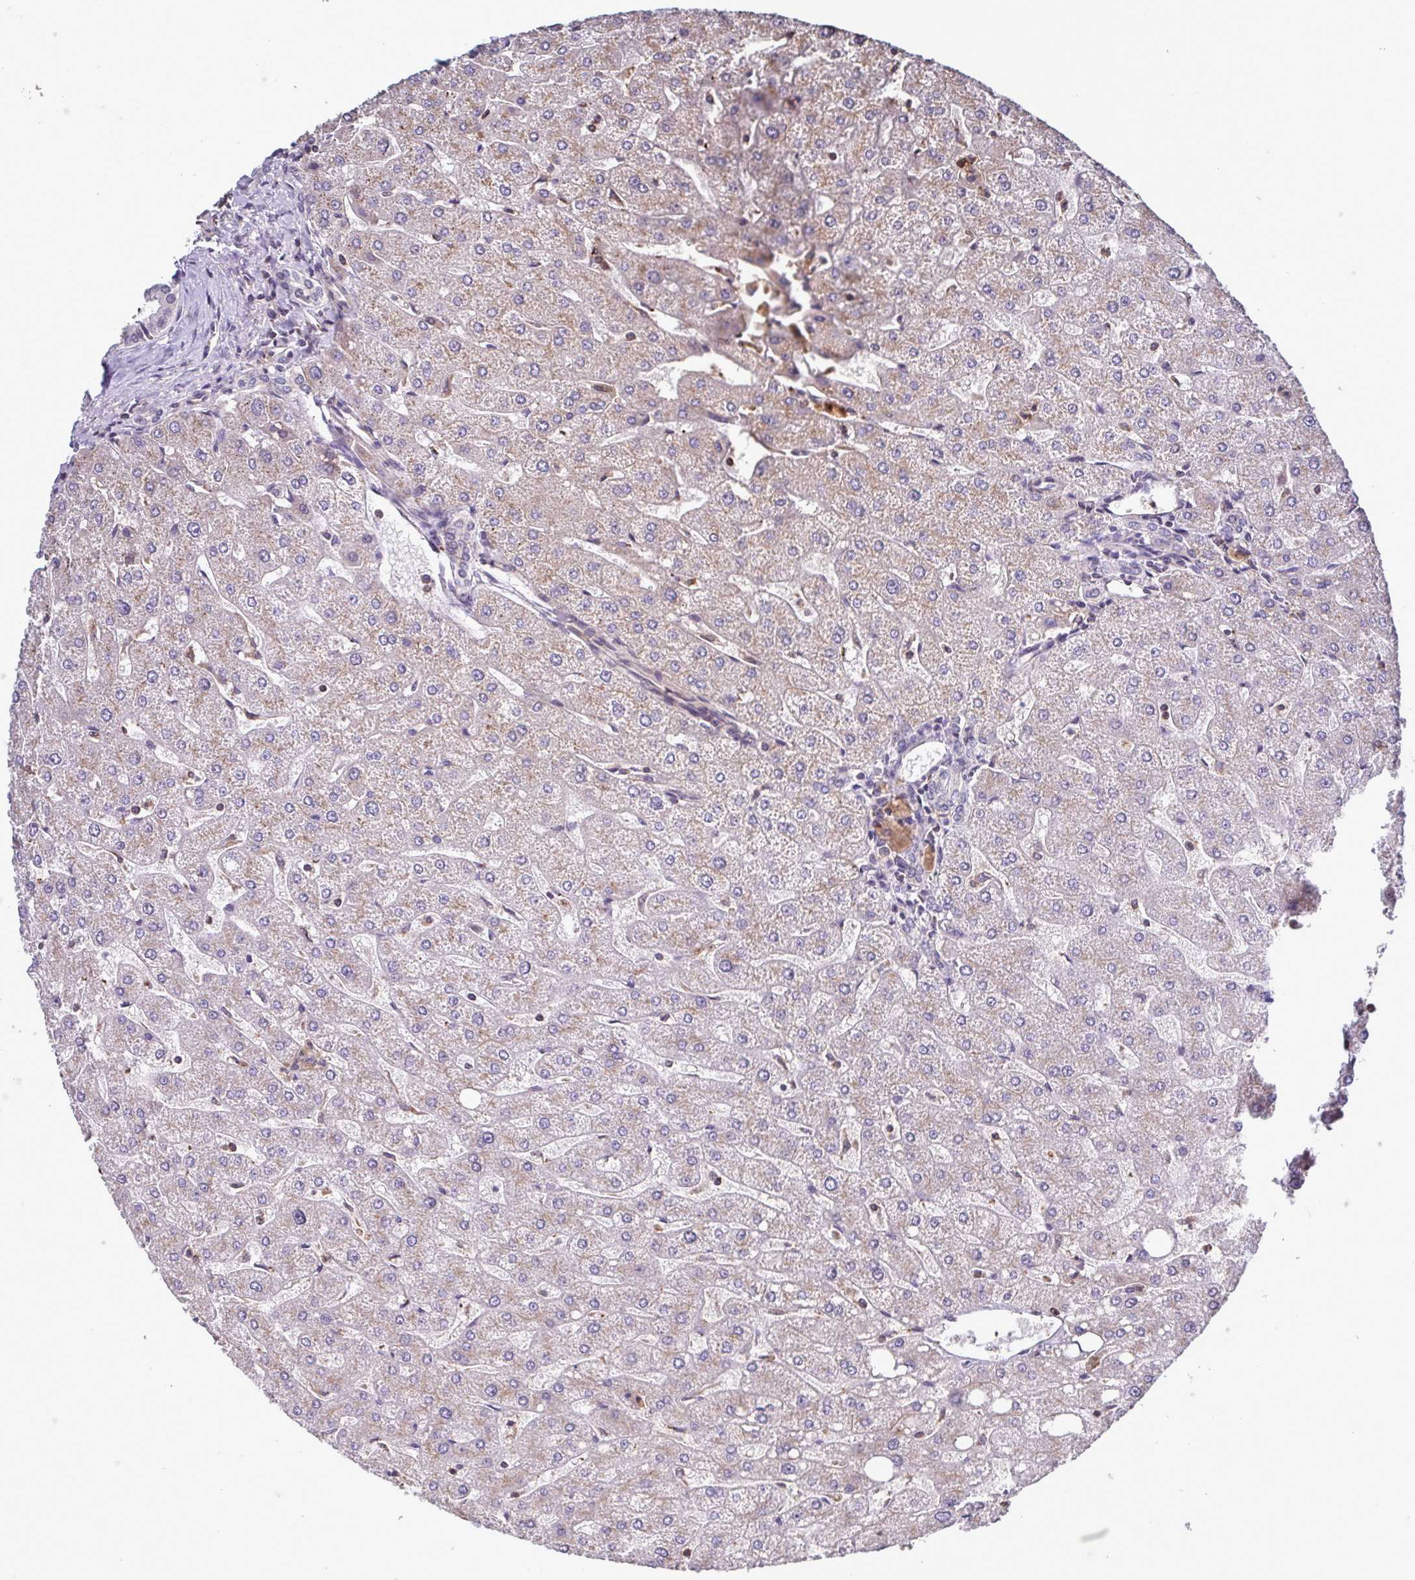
{"staining": {"intensity": "negative", "quantity": "none", "location": "none"}, "tissue": "liver", "cell_type": "Cholangiocytes", "image_type": "normal", "snomed": [{"axis": "morphology", "description": "Normal tissue, NOS"}, {"axis": "topography", "description": "Liver"}], "caption": "A high-resolution histopathology image shows immunohistochemistry (IHC) staining of unremarkable liver, which displays no significant expression in cholangiocytes.", "gene": "ZNF200", "patient": {"sex": "male", "age": 67}}